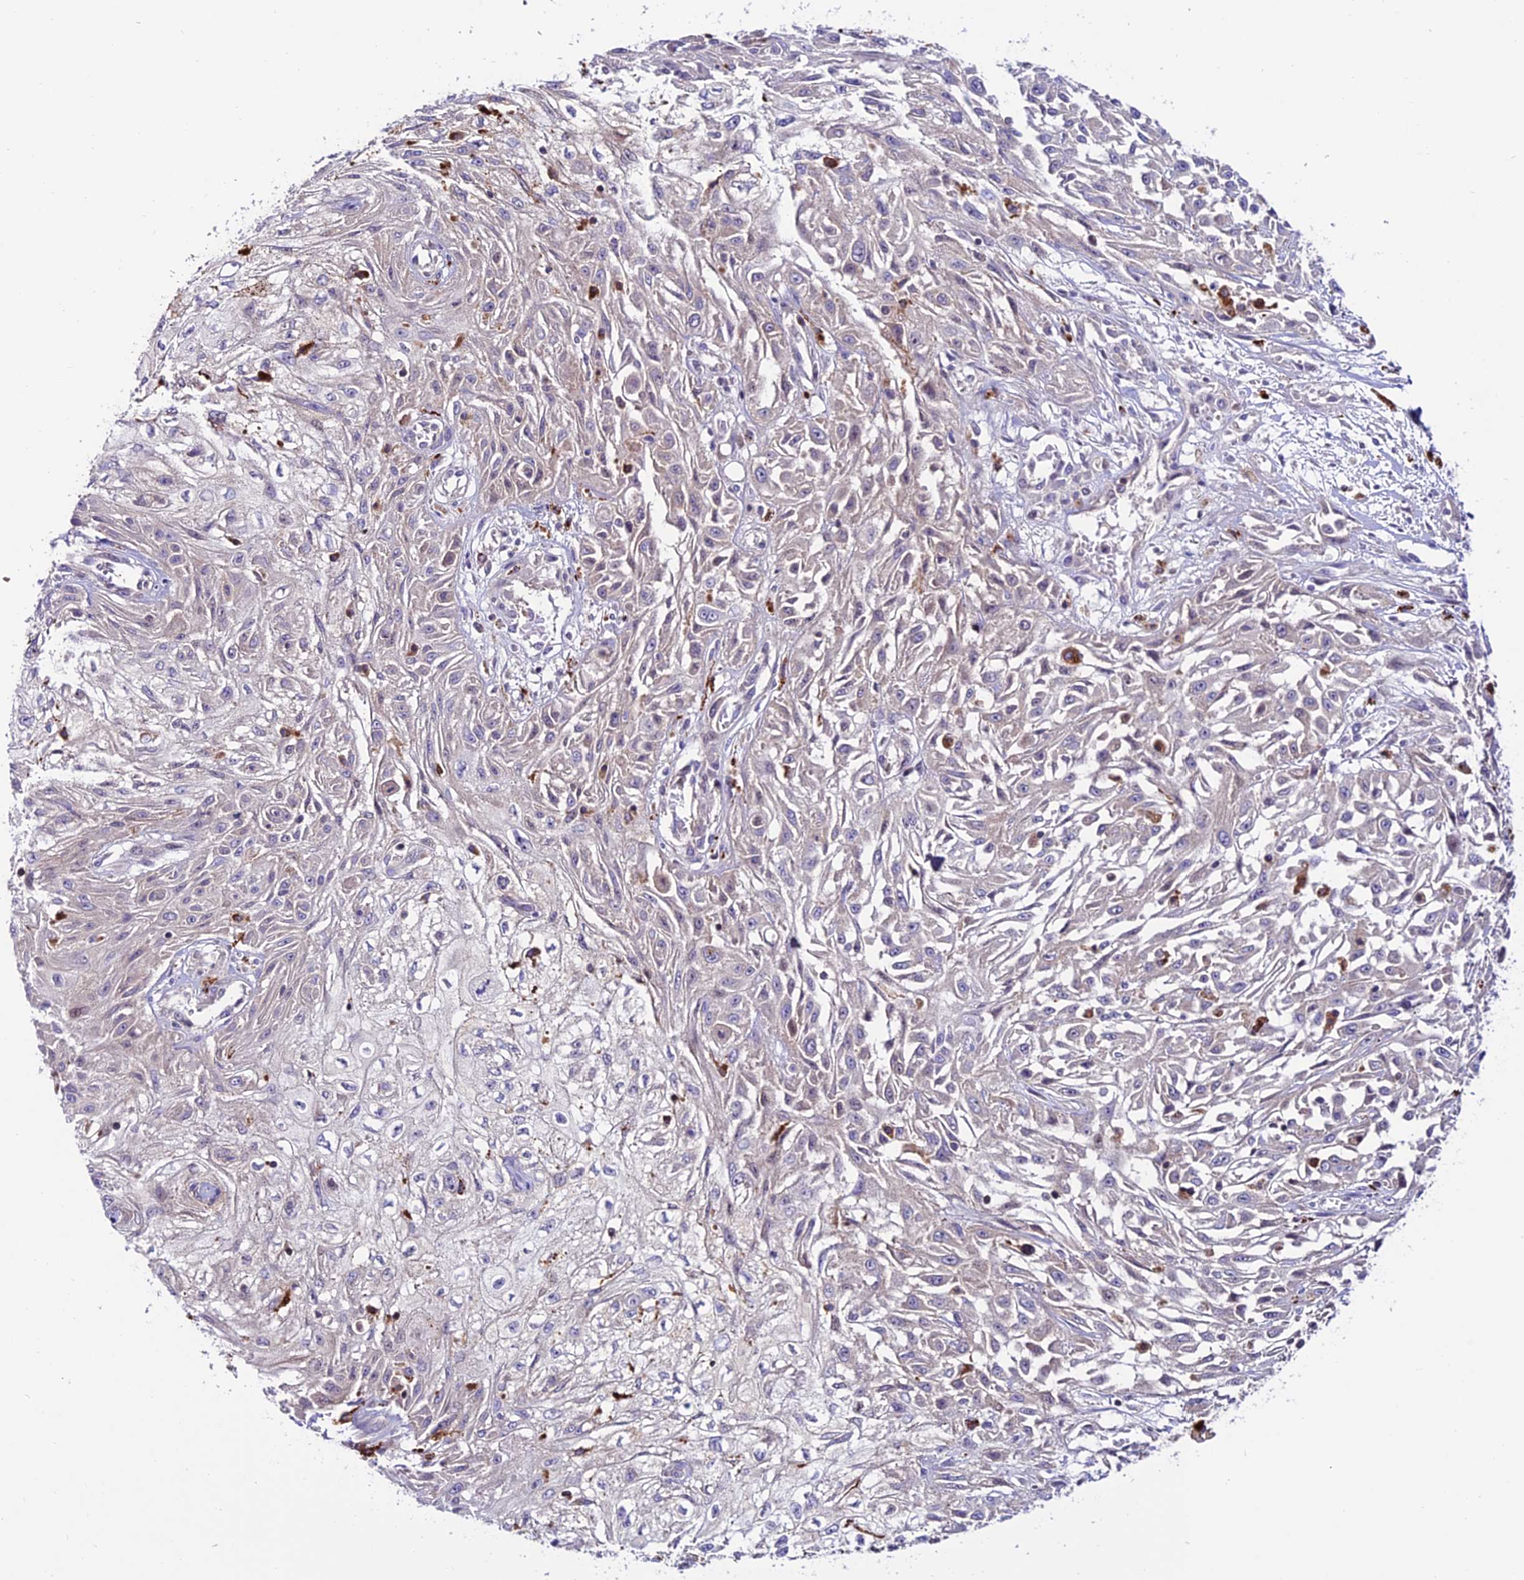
{"staining": {"intensity": "negative", "quantity": "none", "location": "none"}, "tissue": "skin cancer", "cell_type": "Tumor cells", "image_type": "cancer", "snomed": [{"axis": "morphology", "description": "Squamous cell carcinoma, NOS"}, {"axis": "morphology", "description": "Squamous cell carcinoma, metastatic, NOS"}, {"axis": "topography", "description": "Skin"}, {"axis": "topography", "description": "Lymph node"}], "caption": "Tumor cells show no significant expression in skin cancer (metastatic squamous cell carcinoma).", "gene": "ARHGEF18", "patient": {"sex": "male", "age": 75}}